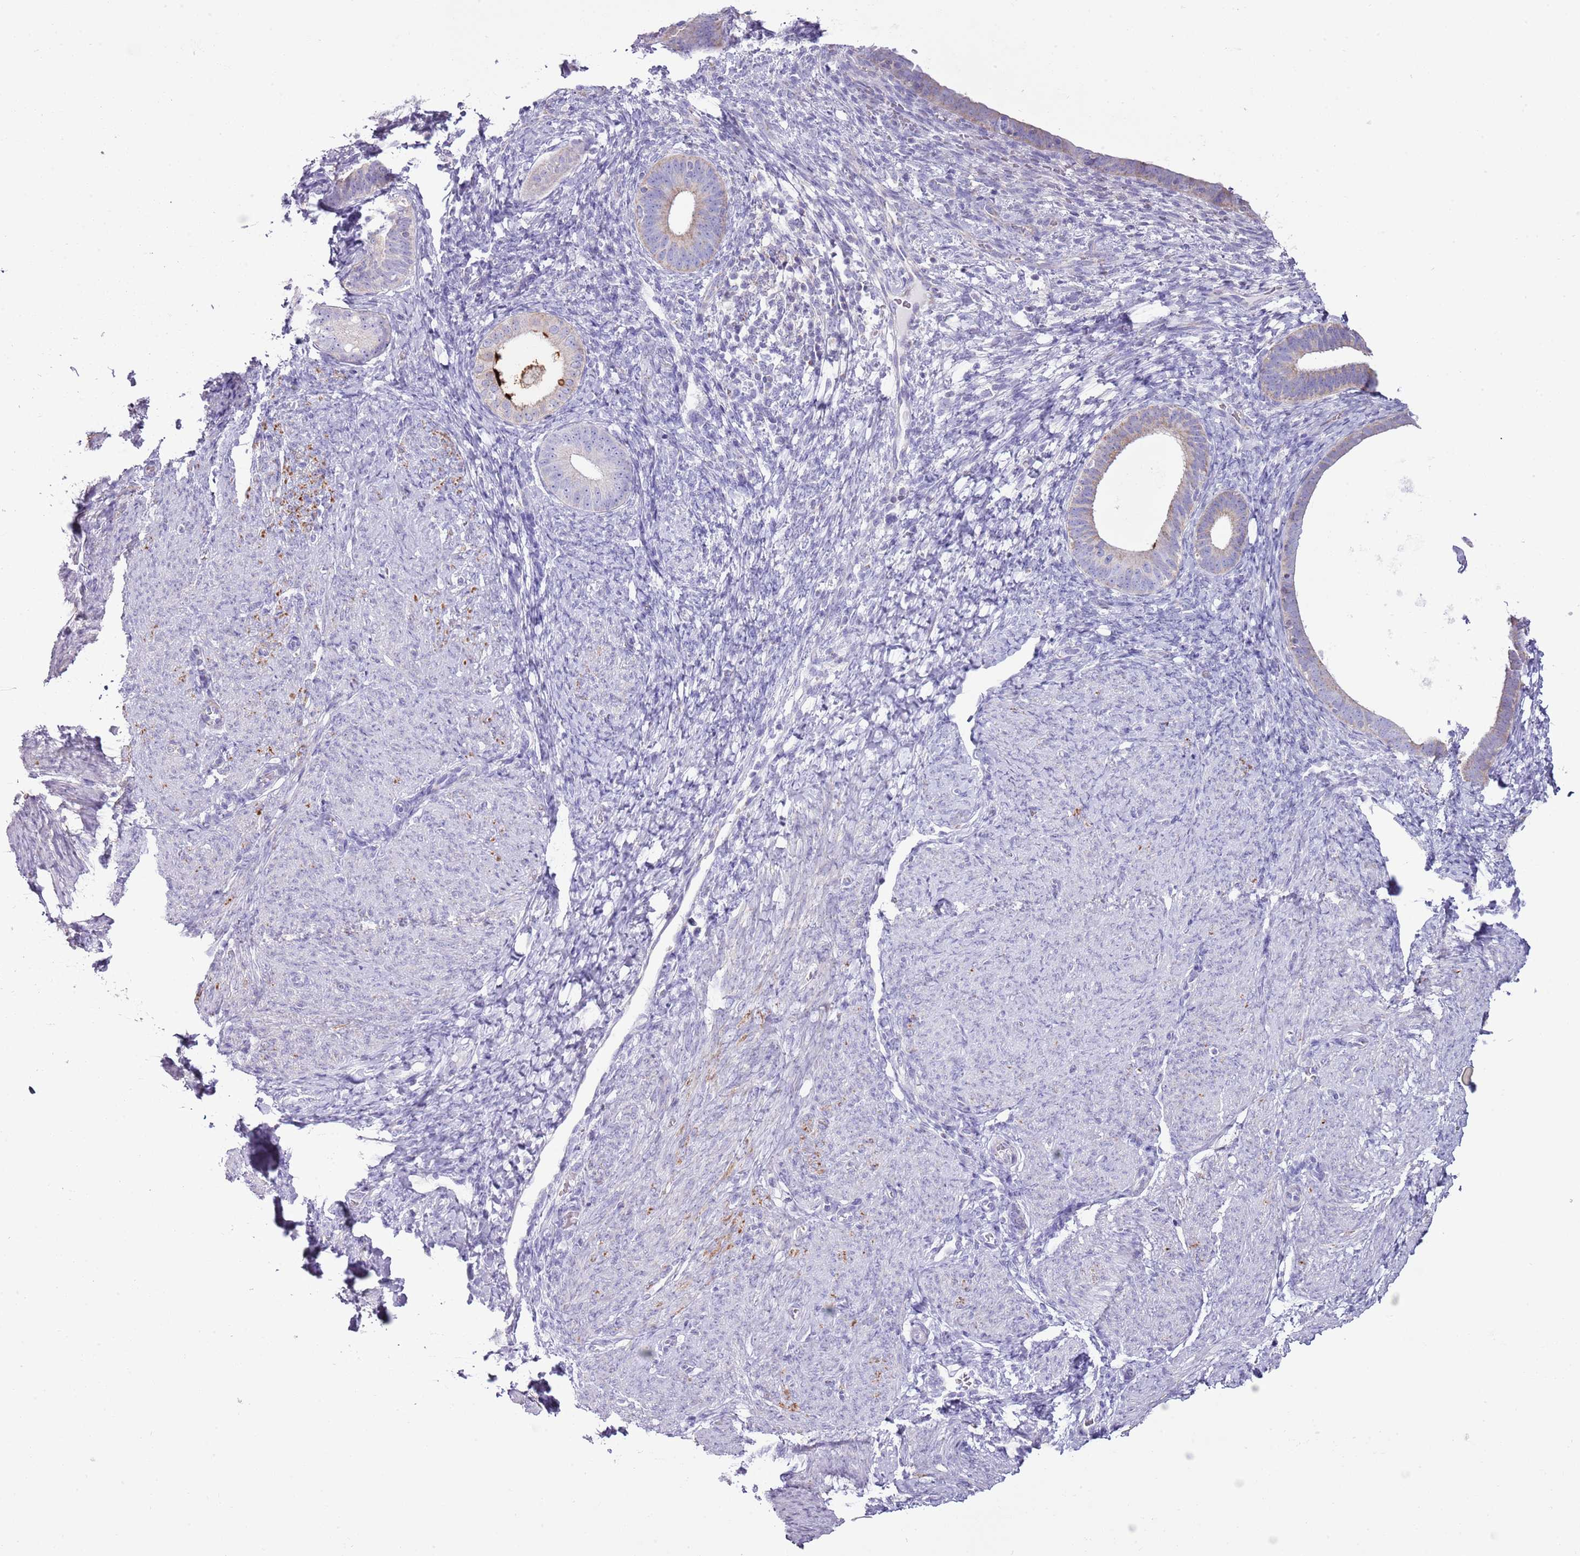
{"staining": {"intensity": "negative", "quantity": "none", "location": "none"}, "tissue": "endometrium", "cell_type": "Cells in endometrial stroma", "image_type": "normal", "snomed": [{"axis": "morphology", "description": "Normal tissue, NOS"}, {"axis": "topography", "description": "Endometrium"}], "caption": "An immunohistochemistry histopathology image of unremarkable endometrium is shown. There is no staining in cells in endometrial stroma of endometrium.", "gene": "SLC23A1", "patient": {"sex": "female", "age": 65}}